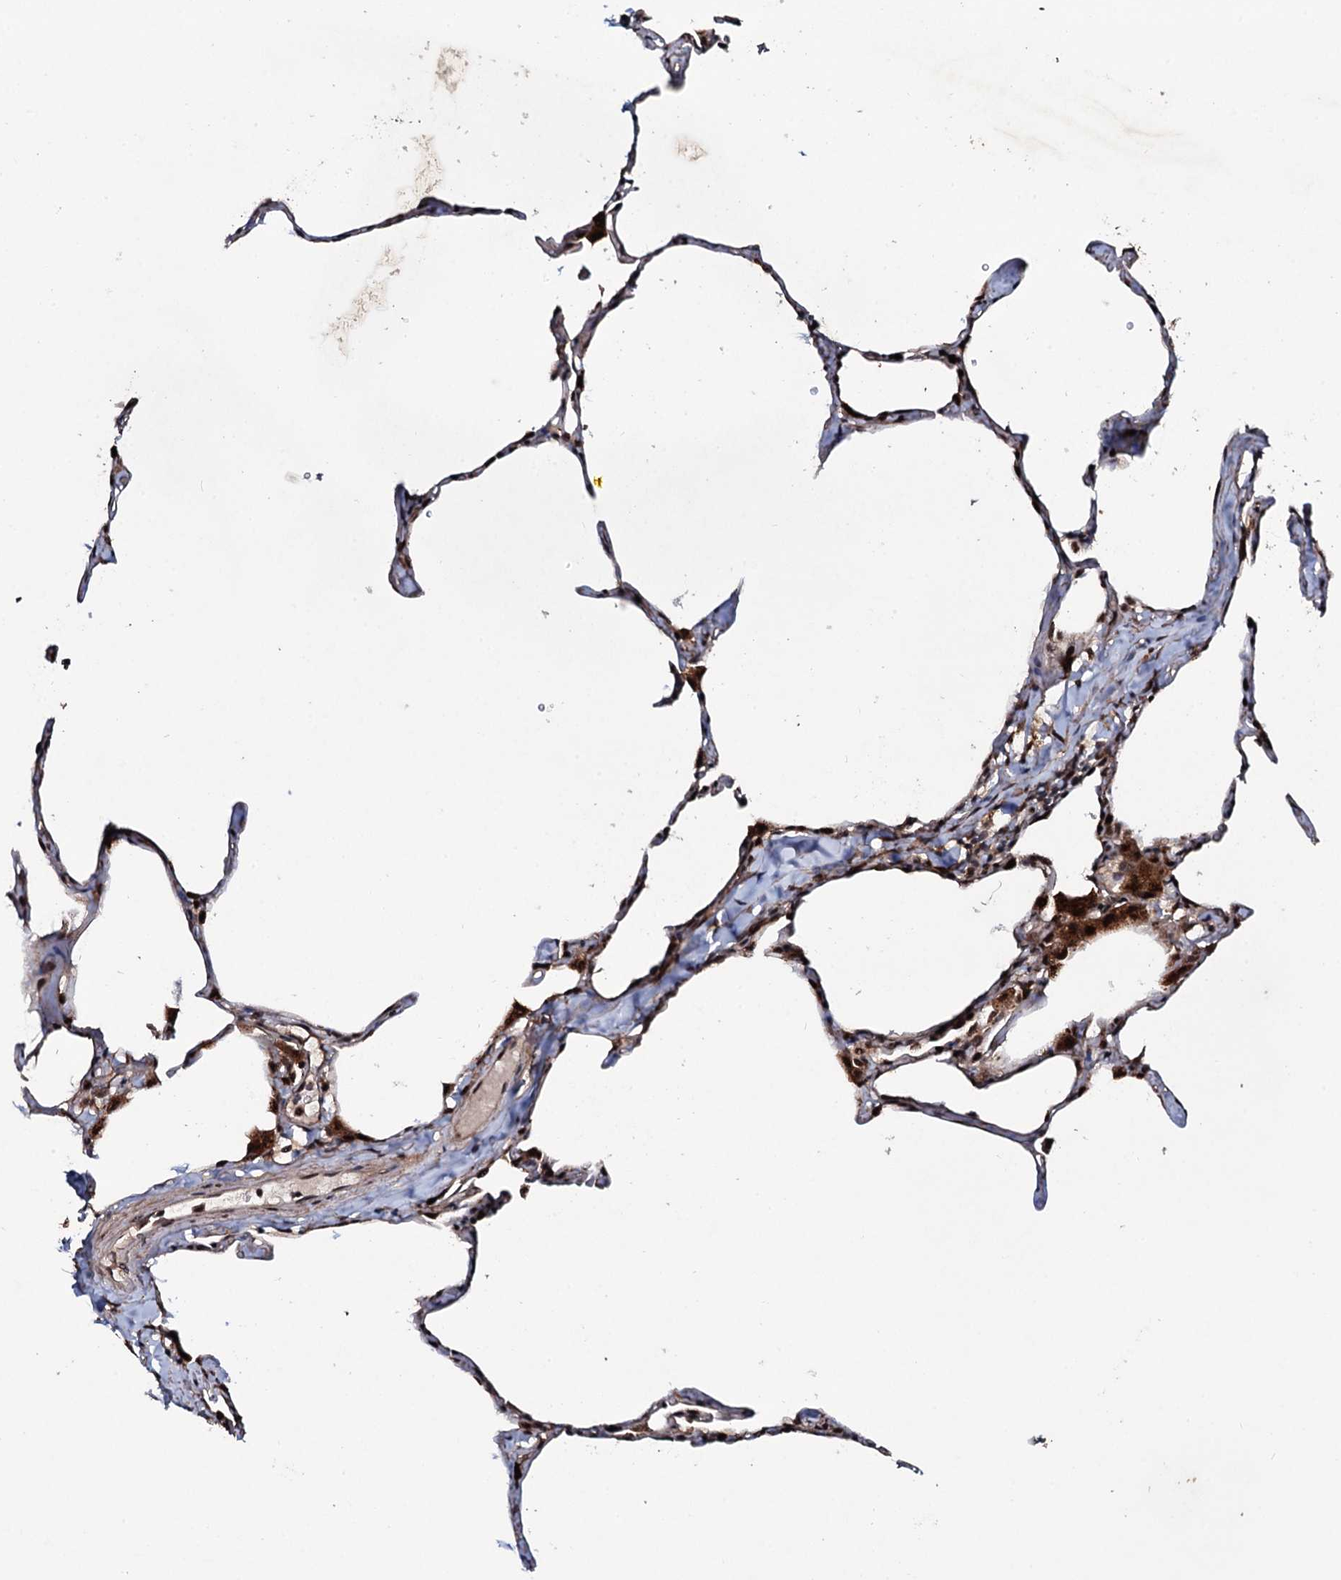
{"staining": {"intensity": "moderate", "quantity": "<25%", "location": "cytoplasmic/membranous"}, "tissue": "lung", "cell_type": "Alveolar cells", "image_type": "normal", "snomed": [{"axis": "morphology", "description": "Normal tissue, NOS"}, {"axis": "topography", "description": "Lung"}], "caption": "Unremarkable lung reveals moderate cytoplasmic/membranous positivity in approximately <25% of alveolar cells.", "gene": "COG6", "patient": {"sex": "male", "age": 65}}